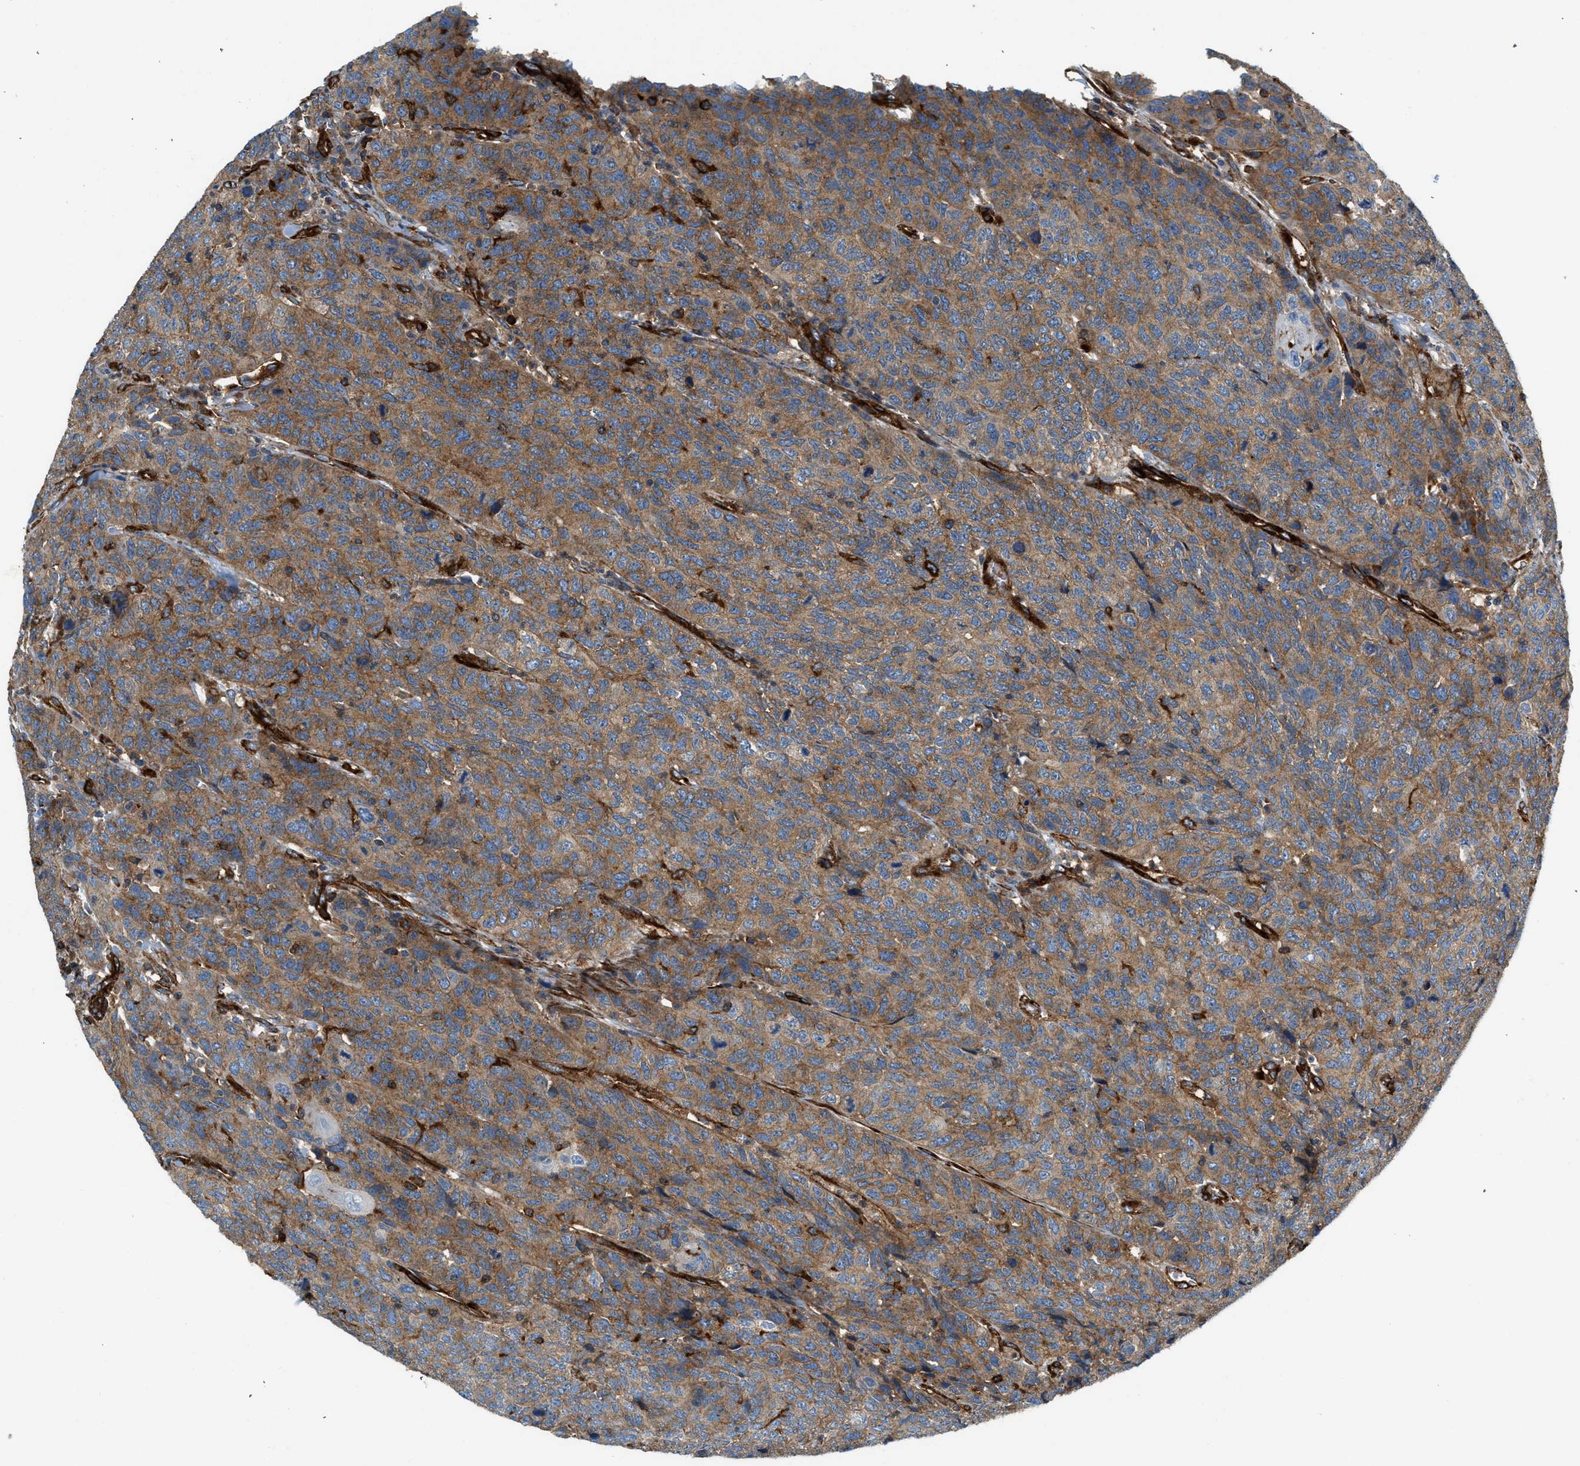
{"staining": {"intensity": "moderate", "quantity": ">75%", "location": "cytoplasmic/membranous"}, "tissue": "head and neck cancer", "cell_type": "Tumor cells", "image_type": "cancer", "snomed": [{"axis": "morphology", "description": "Squamous cell carcinoma, NOS"}, {"axis": "topography", "description": "Head-Neck"}], "caption": "IHC of human head and neck squamous cell carcinoma reveals medium levels of moderate cytoplasmic/membranous positivity in about >75% of tumor cells.", "gene": "HIP1", "patient": {"sex": "male", "age": 66}}